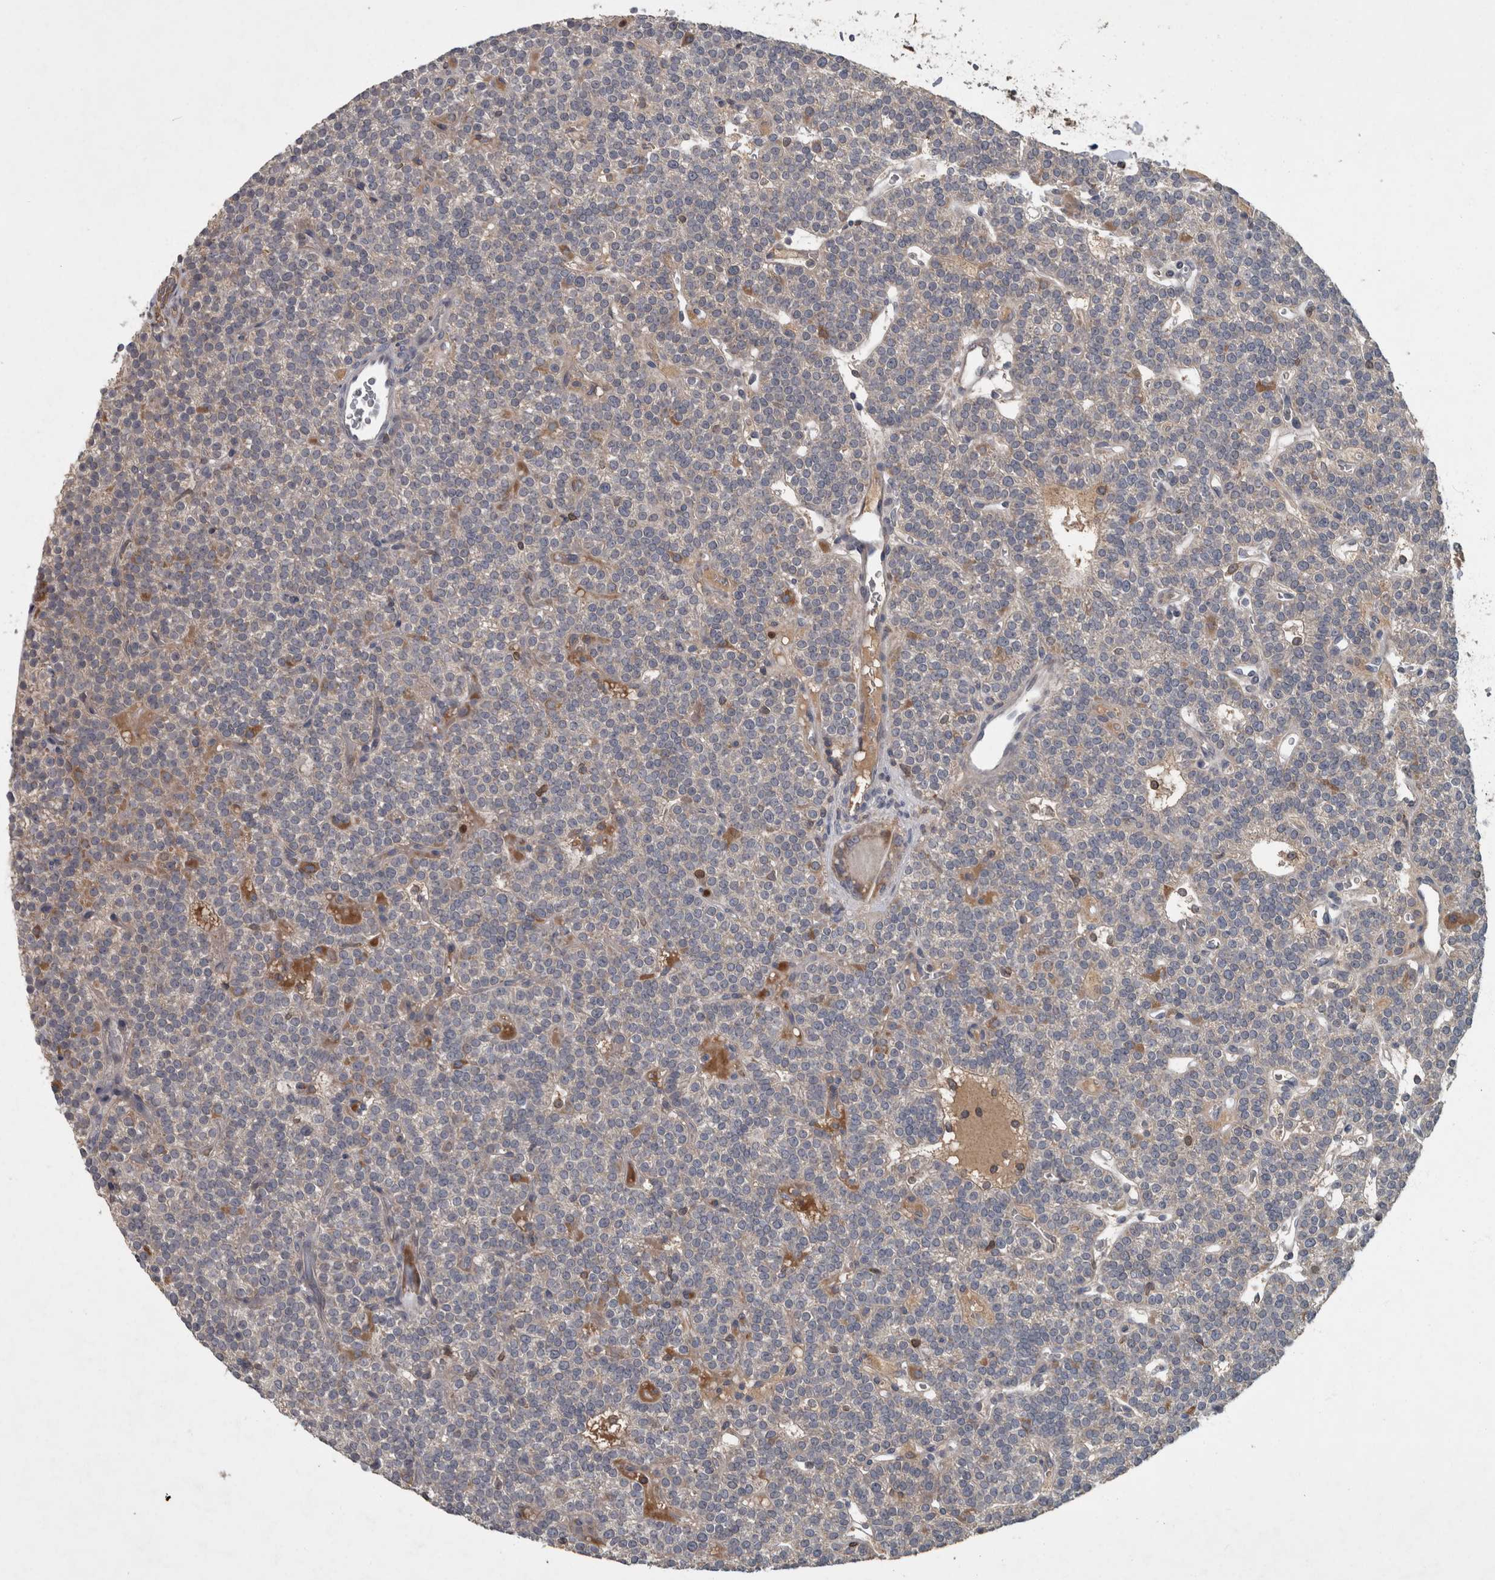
{"staining": {"intensity": "weak", "quantity": "25%-75%", "location": "cytoplasmic/membranous"}, "tissue": "parathyroid gland", "cell_type": "Glandular cells", "image_type": "normal", "snomed": [{"axis": "morphology", "description": "Normal tissue, NOS"}, {"axis": "topography", "description": "Parathyroid gland"}], "caption": "Protein analysis of benign parathyroid gland displays weak cytoplasmic/membranous positivity in approximately 25%-75% of glandular cells.", "gene": "PPP1R3C", "patient": {"sex": "male", "age": 83}}